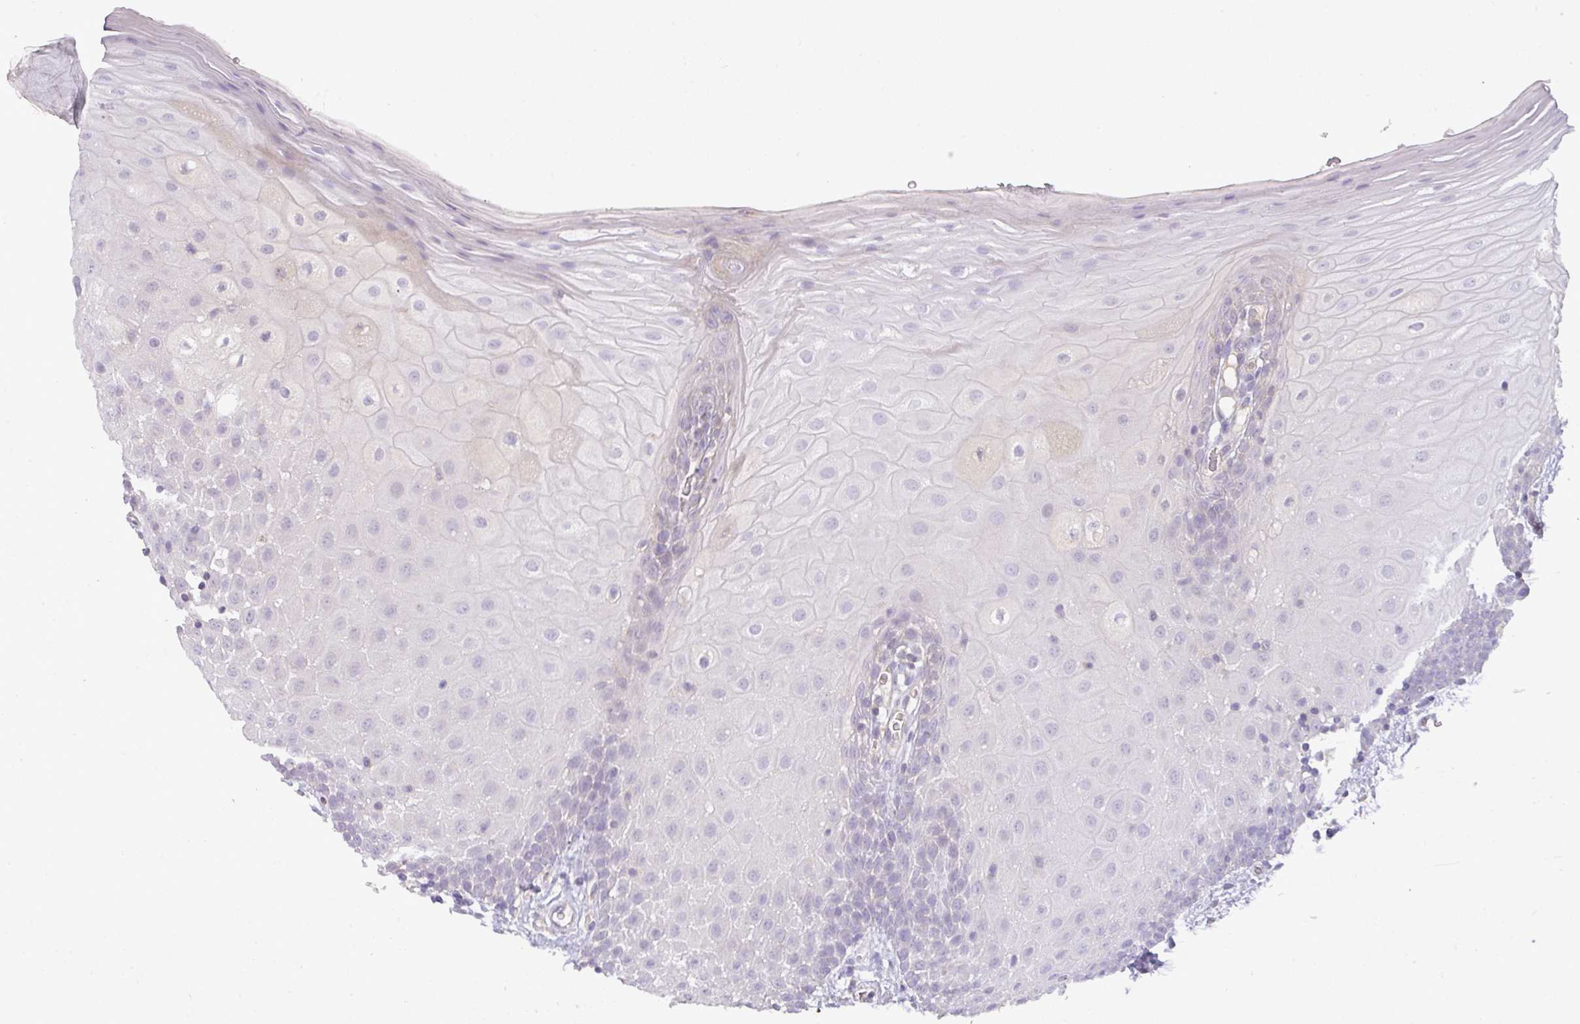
{"staining": {"intensity": "negative", "quantity": "none", "location": "none"}, "tissue": "oral mucosa", "cell_type": "Squamous epithelial cells", "image_type": "normal", "snomed": [{"axis": "morphology", "description": "Normal tissue, NOS"}, {"axis": "morphology", "description": "Squamous cell carcinoma, NOS"}, {"axis": "topography", "description": "Oral tissue"}, {"axis": "topography", "description": "Tounge, NOS"}, {"axis": "topography", "description": "Head-Neck"}], "caption": "Oral mucosa stained for a protein using immunohistochemistry (IHC) displays no positivity squamous epithelial cells.", "gene": "PIK3R5", "patient": {"sex": "male", "age": 76}}